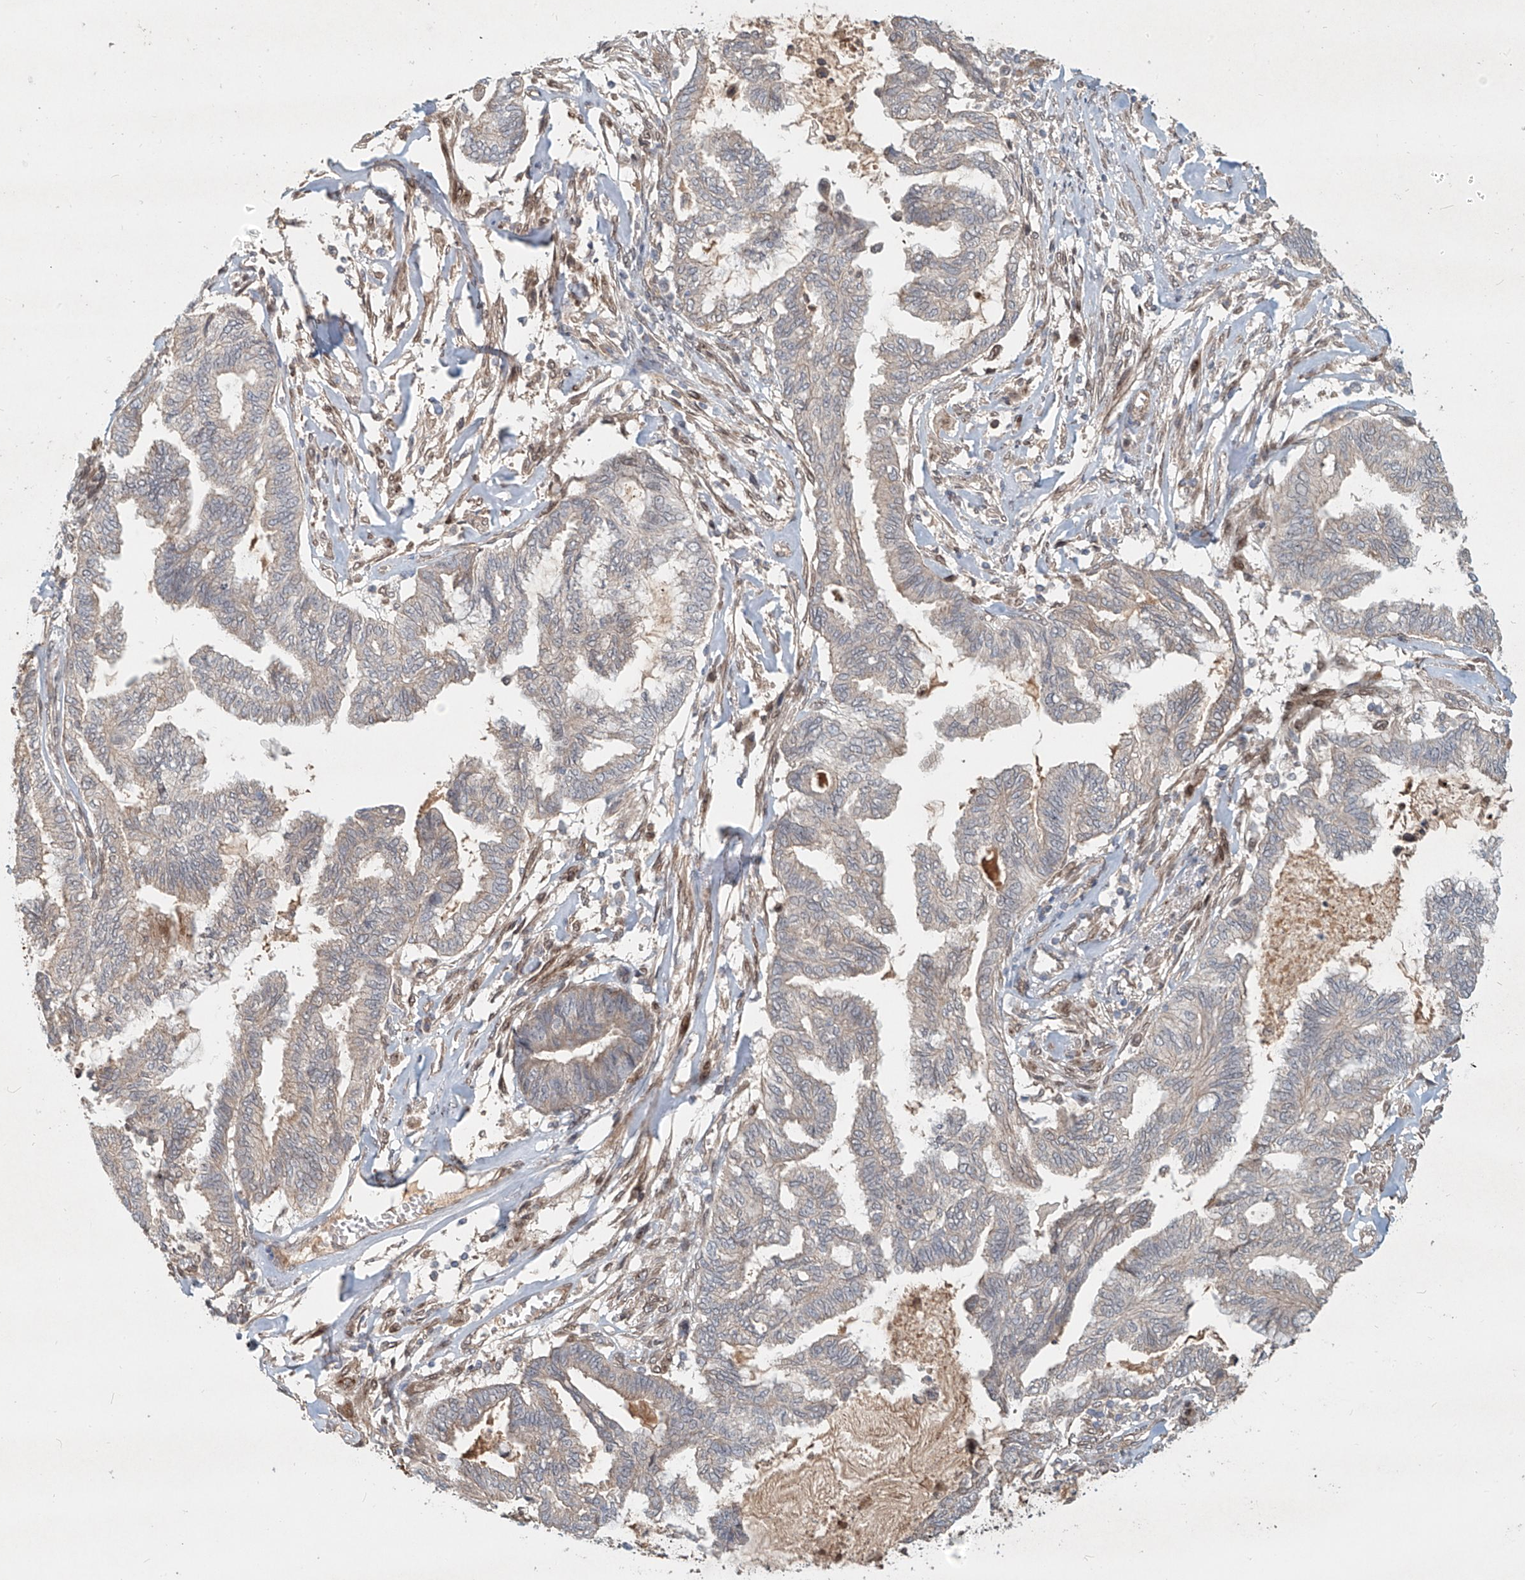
{"staining": {"intensity": "negative", "quantity": "none", "location": "none"}, "tissue": "endometrial cancer", "cell_type": "Tumor cells", "image_type": "cancer", "snomed": [{"axis": "morphology", "description": "Adenocarcinoma, NOS"}, {"axis": "topography", "description": "Endometrium"}], "caption": "IHC histopathology image of neoplastic tissue: human endometrial adenocarcinoma stained with DAB exhibits no significant protein staining in tumor cells. (Brightfield microscopy of DAB immunohistochemistry at high magnification).", "gene": "SASH1", "patient": {"sex": "female", "age": 86}}